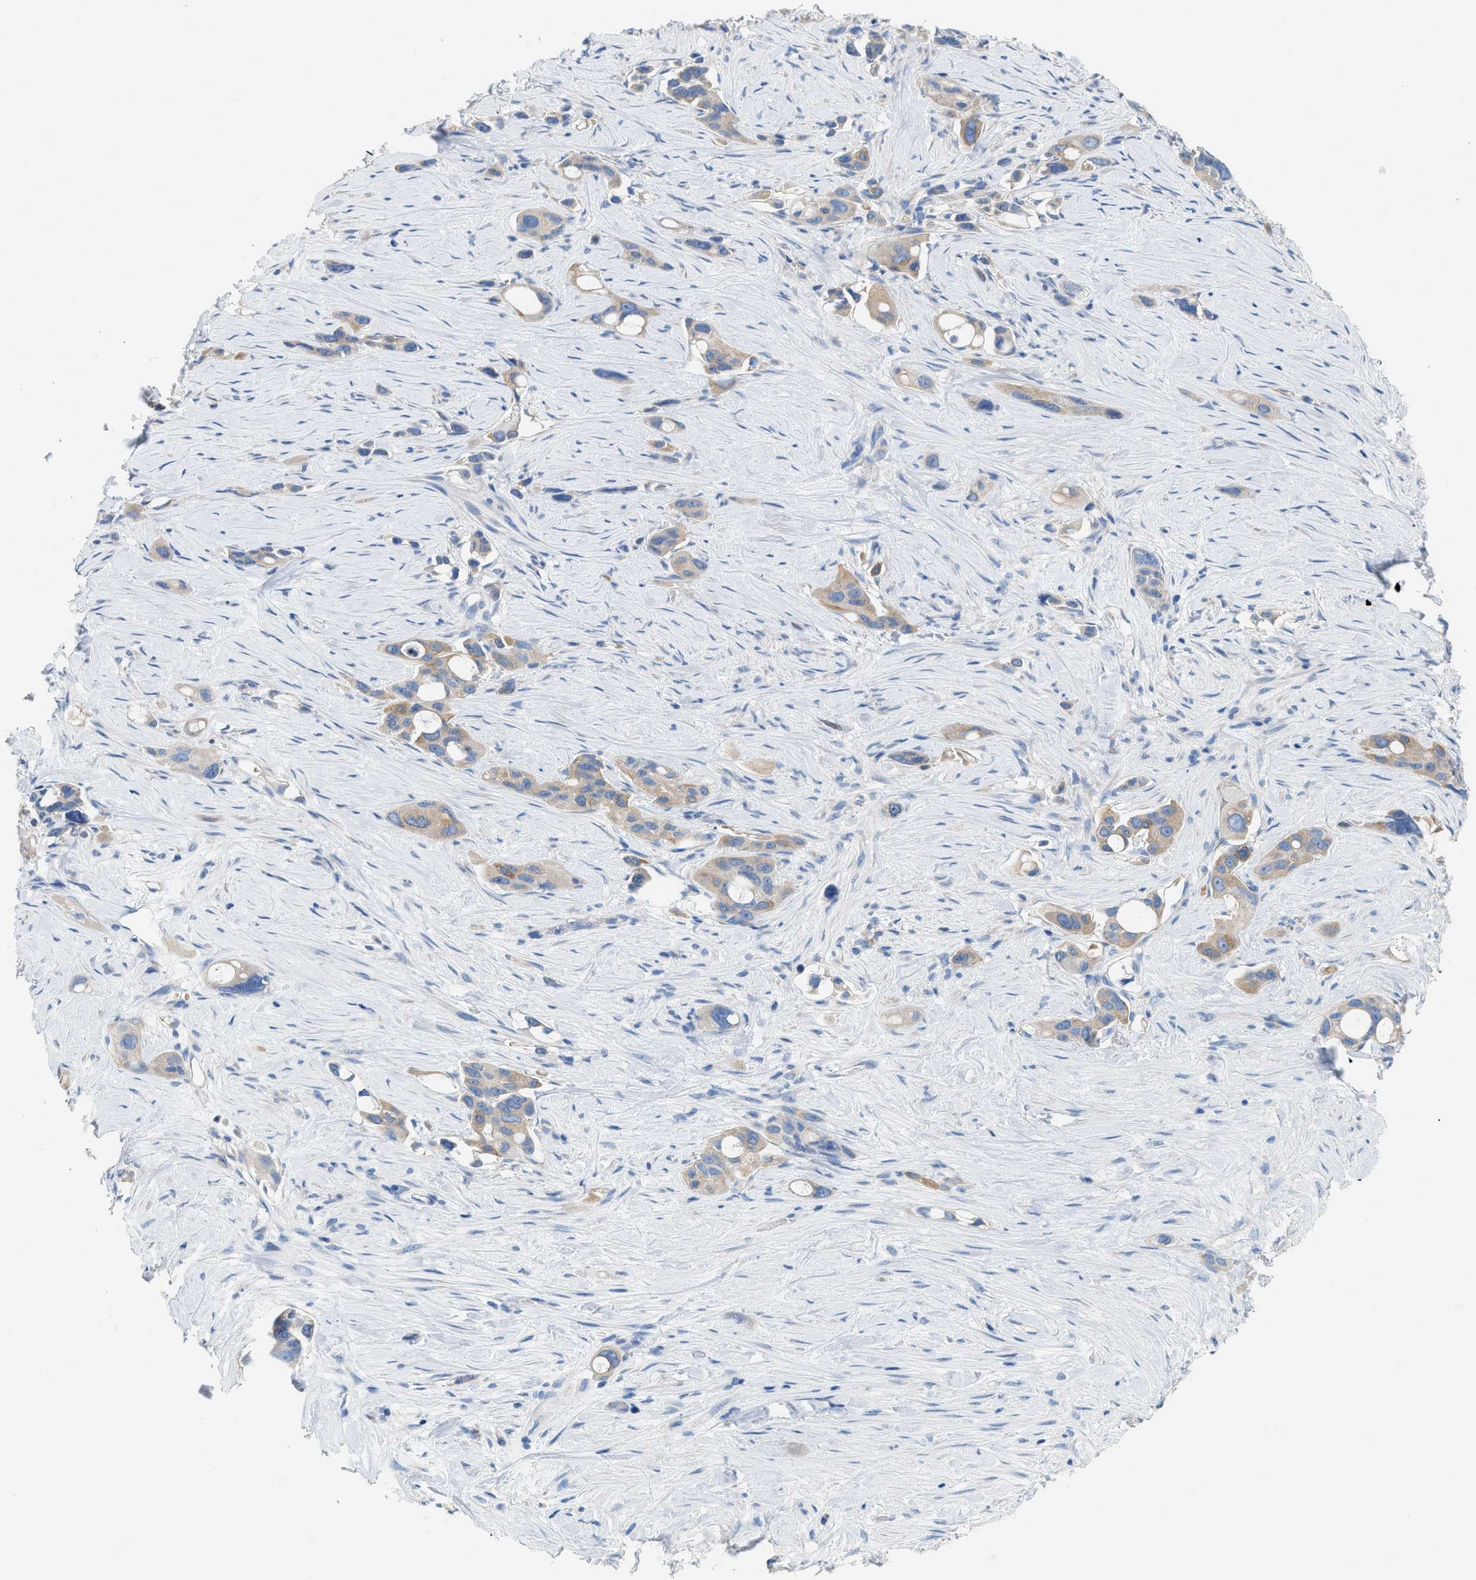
{"staining": {"intensity": "moderate", "quantity": ">75%", "location": "cytoplasmic/membranous"}, "tissue": "pancreatic cancer", "cell_type": "Tumor cells", "image_type": "cancer", "snomed": [{"axis": "morphology", "description": "Adenocarcinoma, NOS"}, {"axis": "topography", "description": "Pancreas"}], "caption": "Pancreatic cancer was stained to show a protein in brown. There is medium levels of moderate cytoplasmic/membranous positivity in about >75% of tumor cells.", "gene": "NDUFS8", "patient": {"sex": "male", "age": 53}}